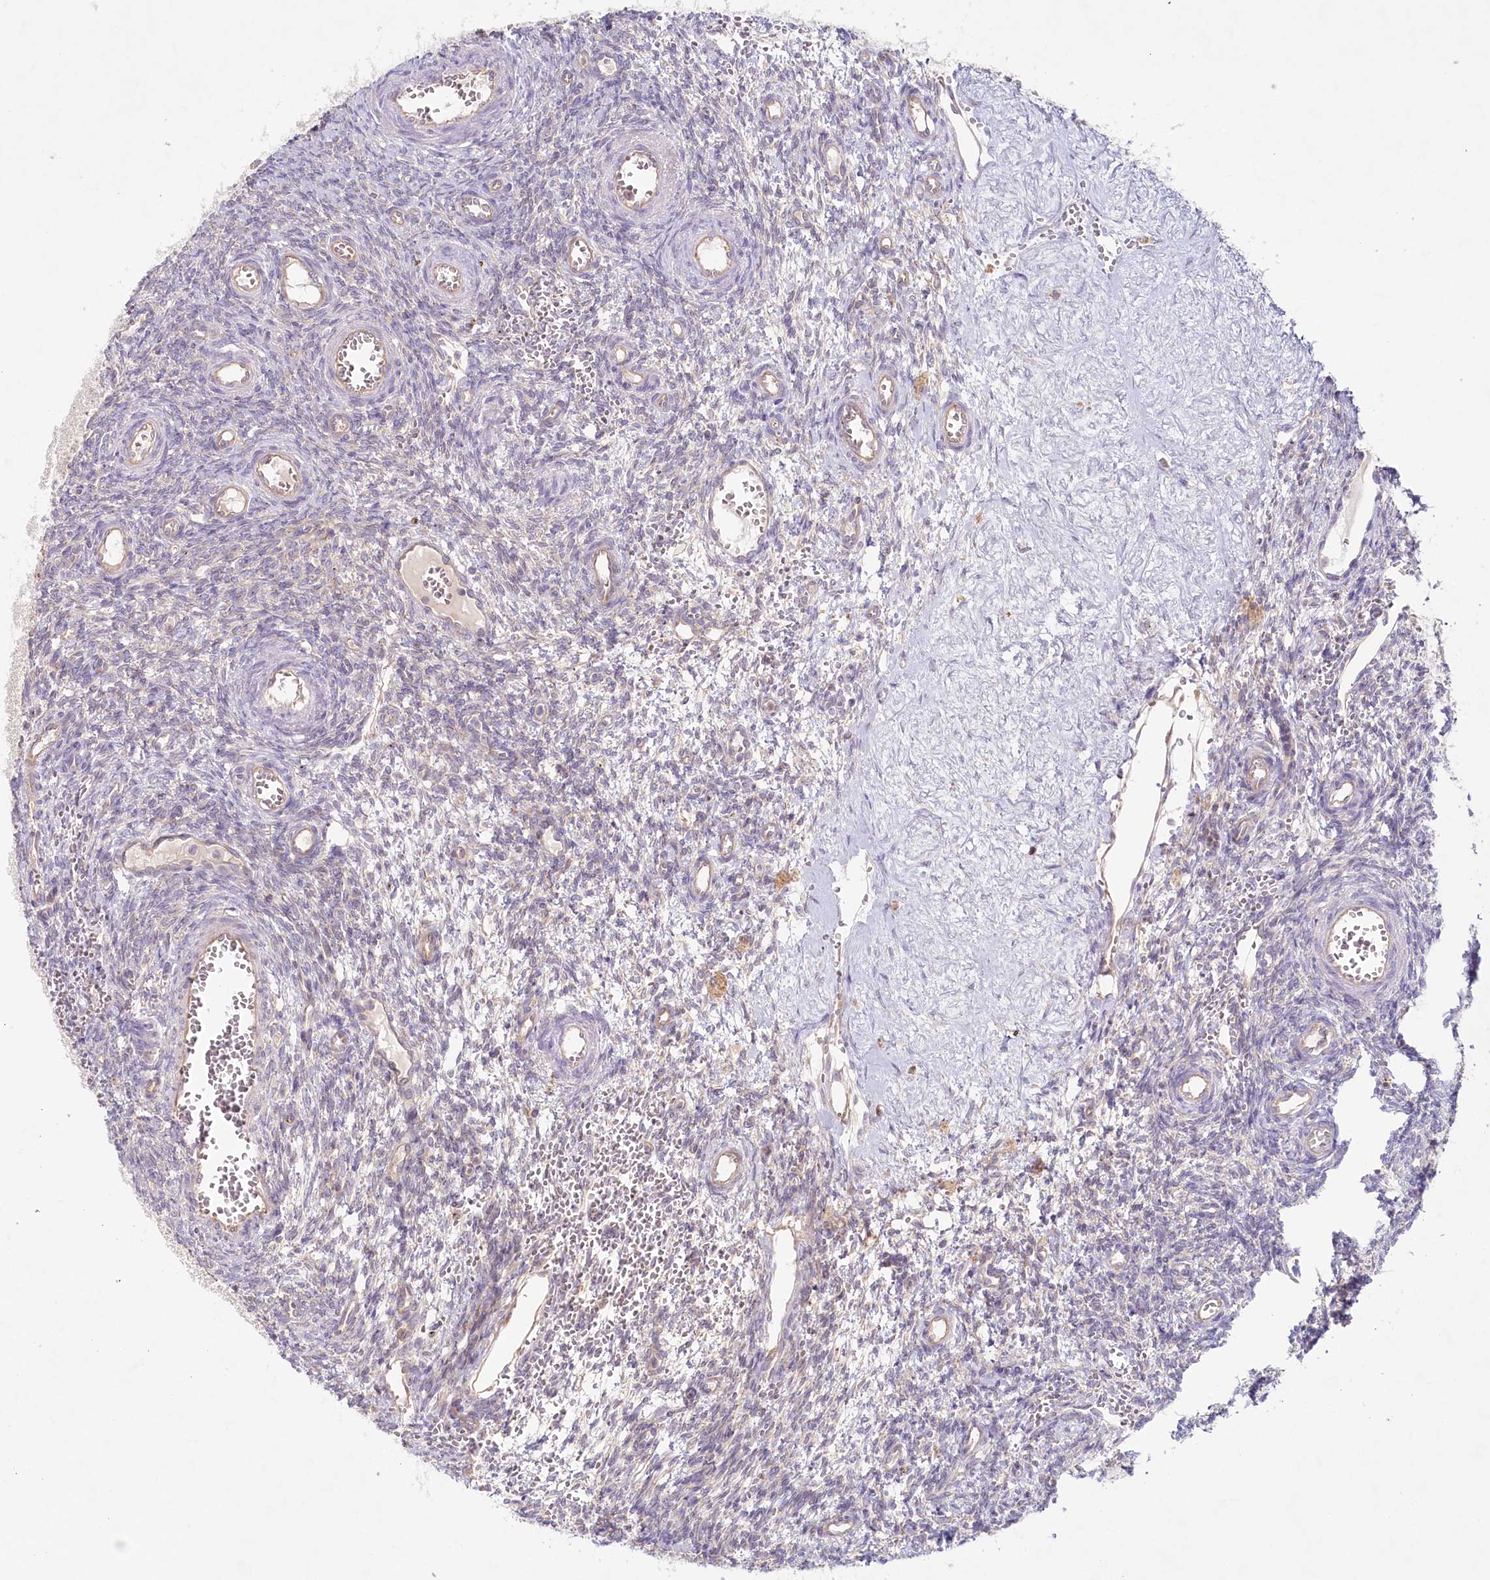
{"staining": {"intensity": "negative", "quantity": "none", "location": "none"}, "tissue": "ovary", "cell_type": "Ovarian stroma cells", "image_type": "normal", "snomed": [{"axis": "morphology", "description": "Normal tissue, NOS"}, {"axis": "topography", "description": "Ovary"}], "caption": "Immunohistochemical staining of normal ovary shows no significant expression in ovarian stroma cells. The staining is performed using DAB (3,3'-diaminobenzidine) brown chromogen with nuclei counter-stained in using hematoxylin.", "gene": "TNIP1", "patient": {"sex": "female", "age": 39}}